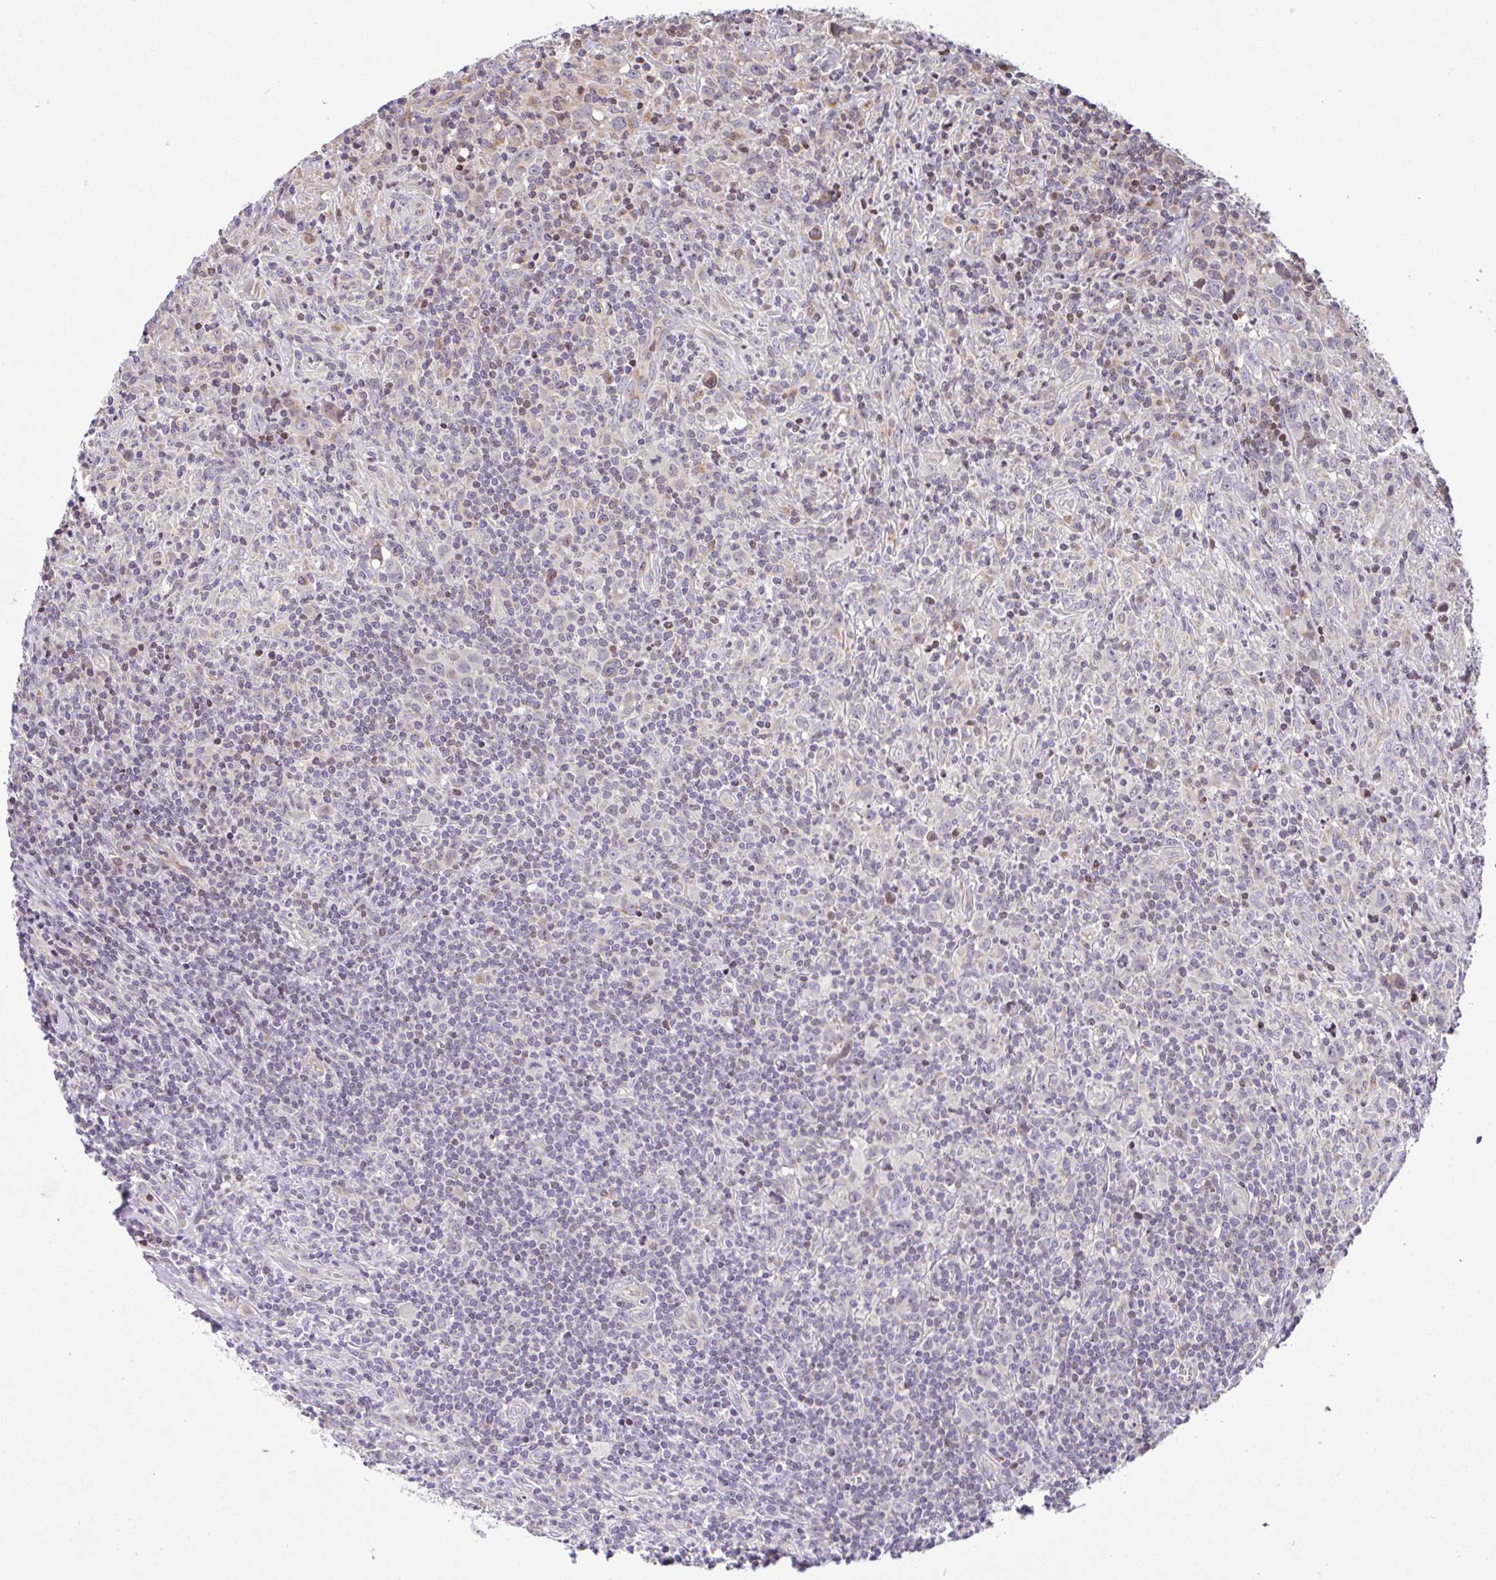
{"staining": {"intensity": "negative", "quantity": "none", "location": "none"}, "tissue": "lymphoma", "cell_type": "Tumor cells", "image_type": "cancer", "snomed": [{"axis": "morphology", "description": "Hodgkin's disease, NOS"}, {"axis": "topography", "description": "Lymph node"}], "caption": "High power microscopy histopathology image of an immunohistochemistry (IHC) photomicrograph of lymphoma, revealing no significant staining in tumor cells.", "gene": "FIGNL1", "patient": {"sex": "female", "age": 18}}